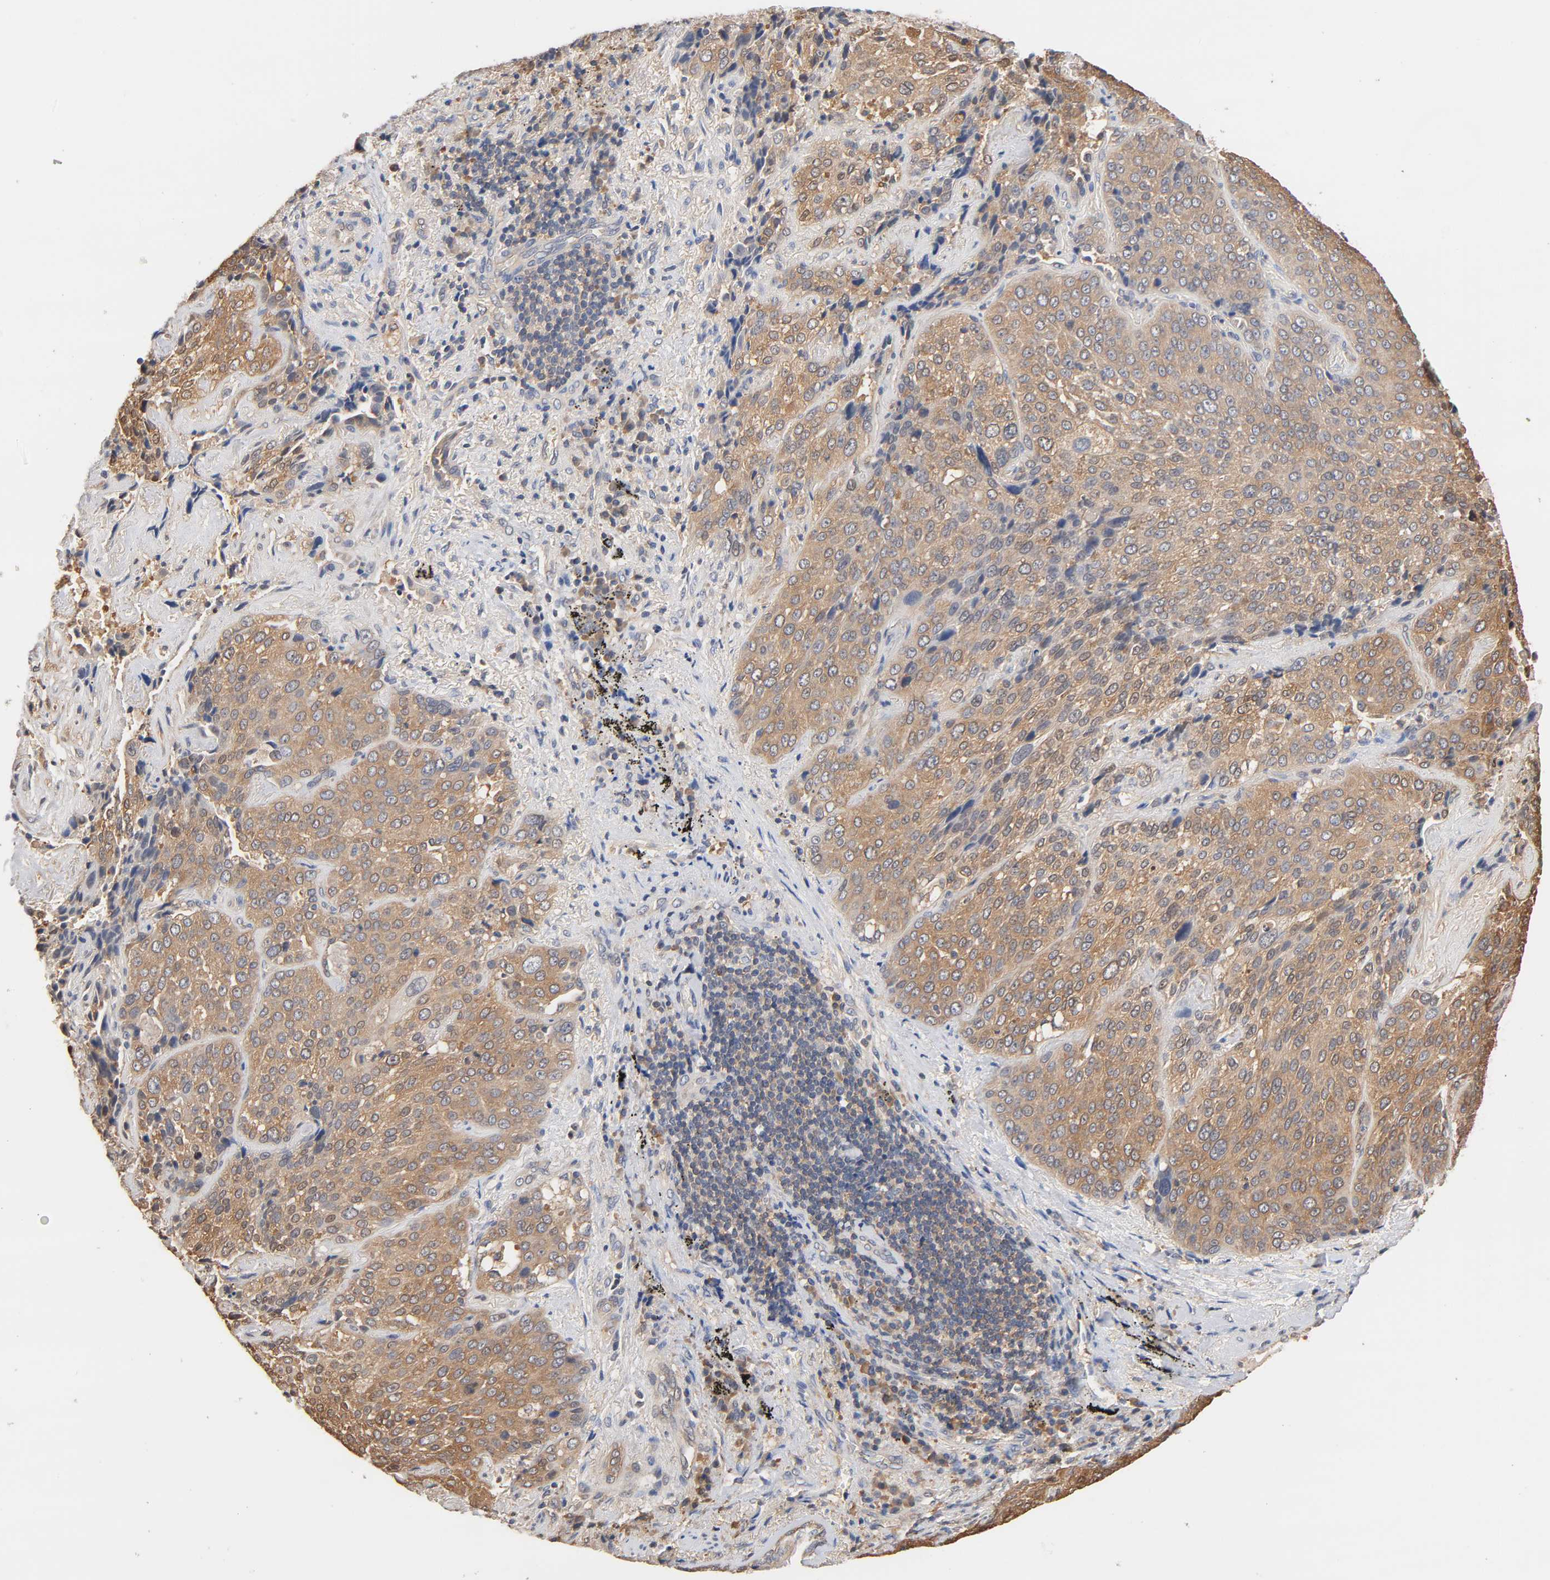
{"staining": {"intensity": "moderate", "quantity": ">75%", "location": "cytoplasmic/membranous"}, "tissue": "lung cancer", "cell_type": "Tumor cells", "image_type": "cancer", "snomed": [{"axis": "morphology", "description": "Squamous cell carcinoma, NOS"}, {"axis": "topography", "description": "Lung"}], "caption": "An immunohistochemistry image of neoplastic tissue is shown. Protein staining in brown highlights moderate cytoplasmic/membranous positivity in lung cancer within tumor cells.", "gene": "ALDOA", "patient": {"sex": "male", "age": 54}}